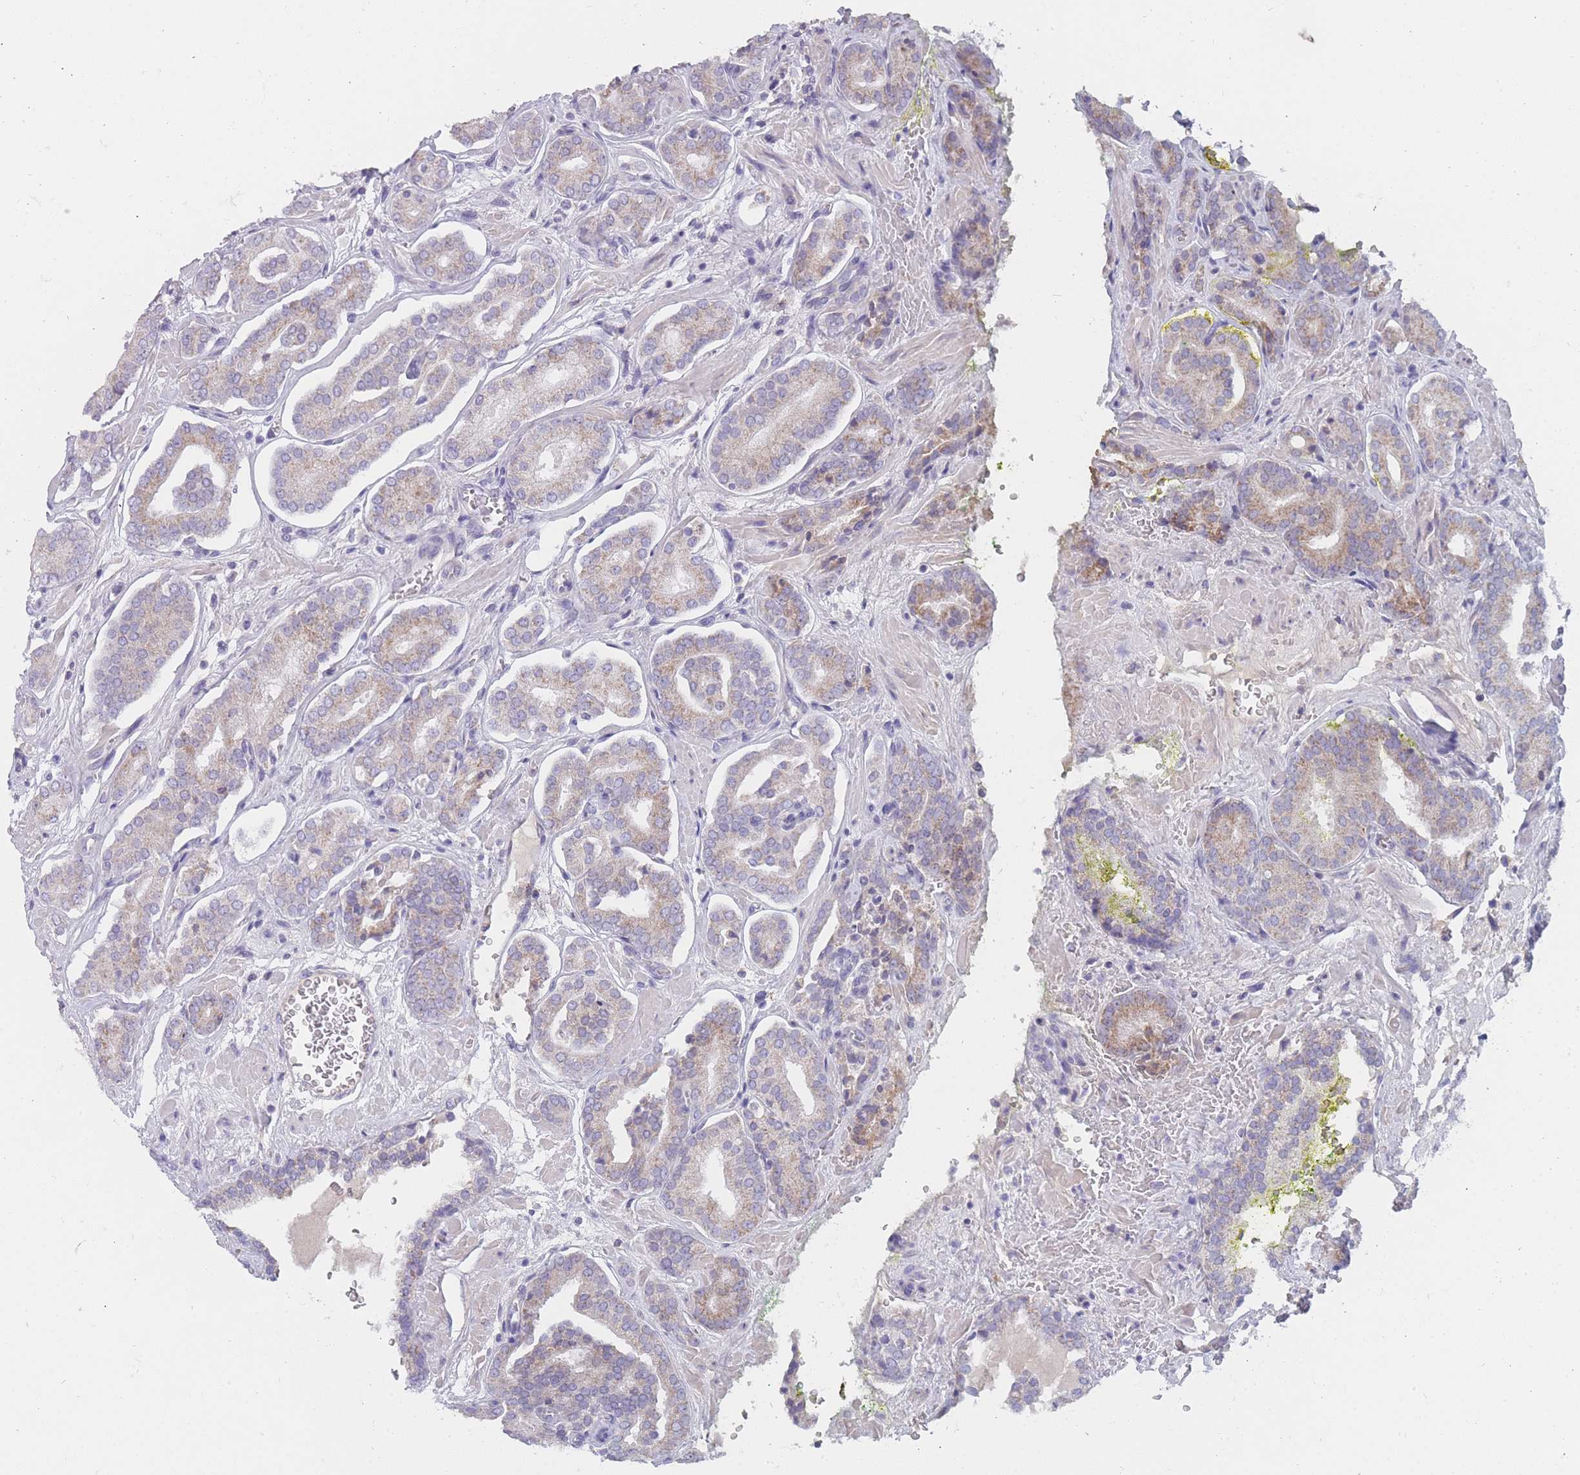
{"staining": {"intensity": "weak", "quantity": "25%-75%", "location": "cytoplasmic/membranous"}, "tissue": "prostate cancer", "cell_type": "Tumor cells", "image_type": "cancer", "snomed": [{"axis": "morphology", "description": "Adenocarcinoma, High grade"}, {"axis": "topography", "description": "Prostate"}], "caption": "Immunohistochemistry (IHC) (DAB) staining of prostate cancer (high-grade adenocarcinoma) displays weak cytoplasmic/membranous protein staining in approximately 25%-75% of tumor cells.", "gene": "MRPS14", "patient": {"sex": "male", "age": 66}}